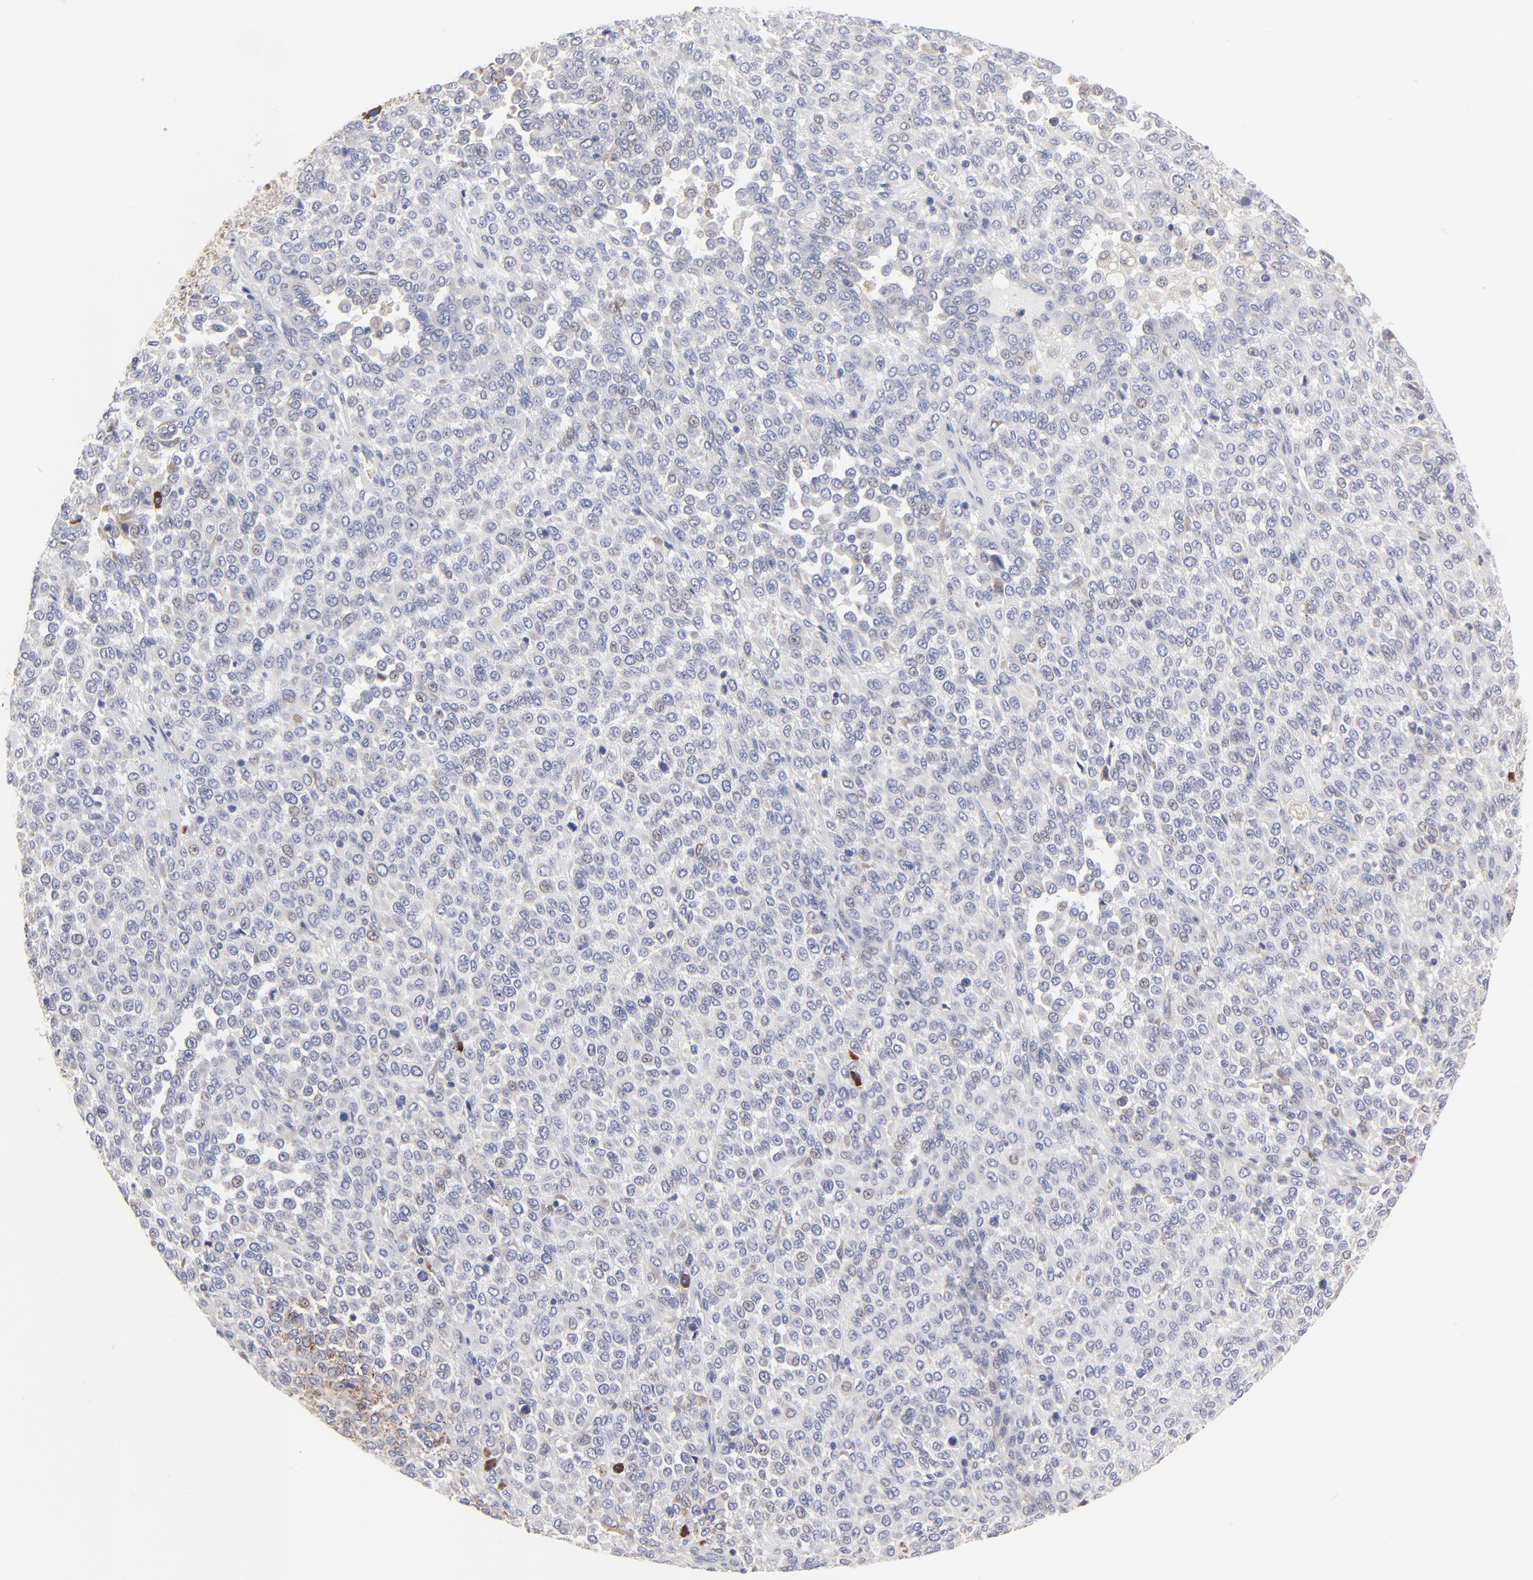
{"staining": {"intensity": "negative", "quantity": "none", "location": "none"}, "tissue": "melanoma", "cell_type": "Tumor cells", "image_type": "cancer", "snomed": [{"axis": "morphology", "description": "Malignant melanoma, Metastatic site"}, {"axis": "topography", "description": "Pancreas"}], "caption": "DAB immunohistochemical staining of human malignant melanoma (metastatic site) exhibits no significant staining in tumor cells.", "gene": "TRIM22", "patient": {"sex": "female", "age": 30}}